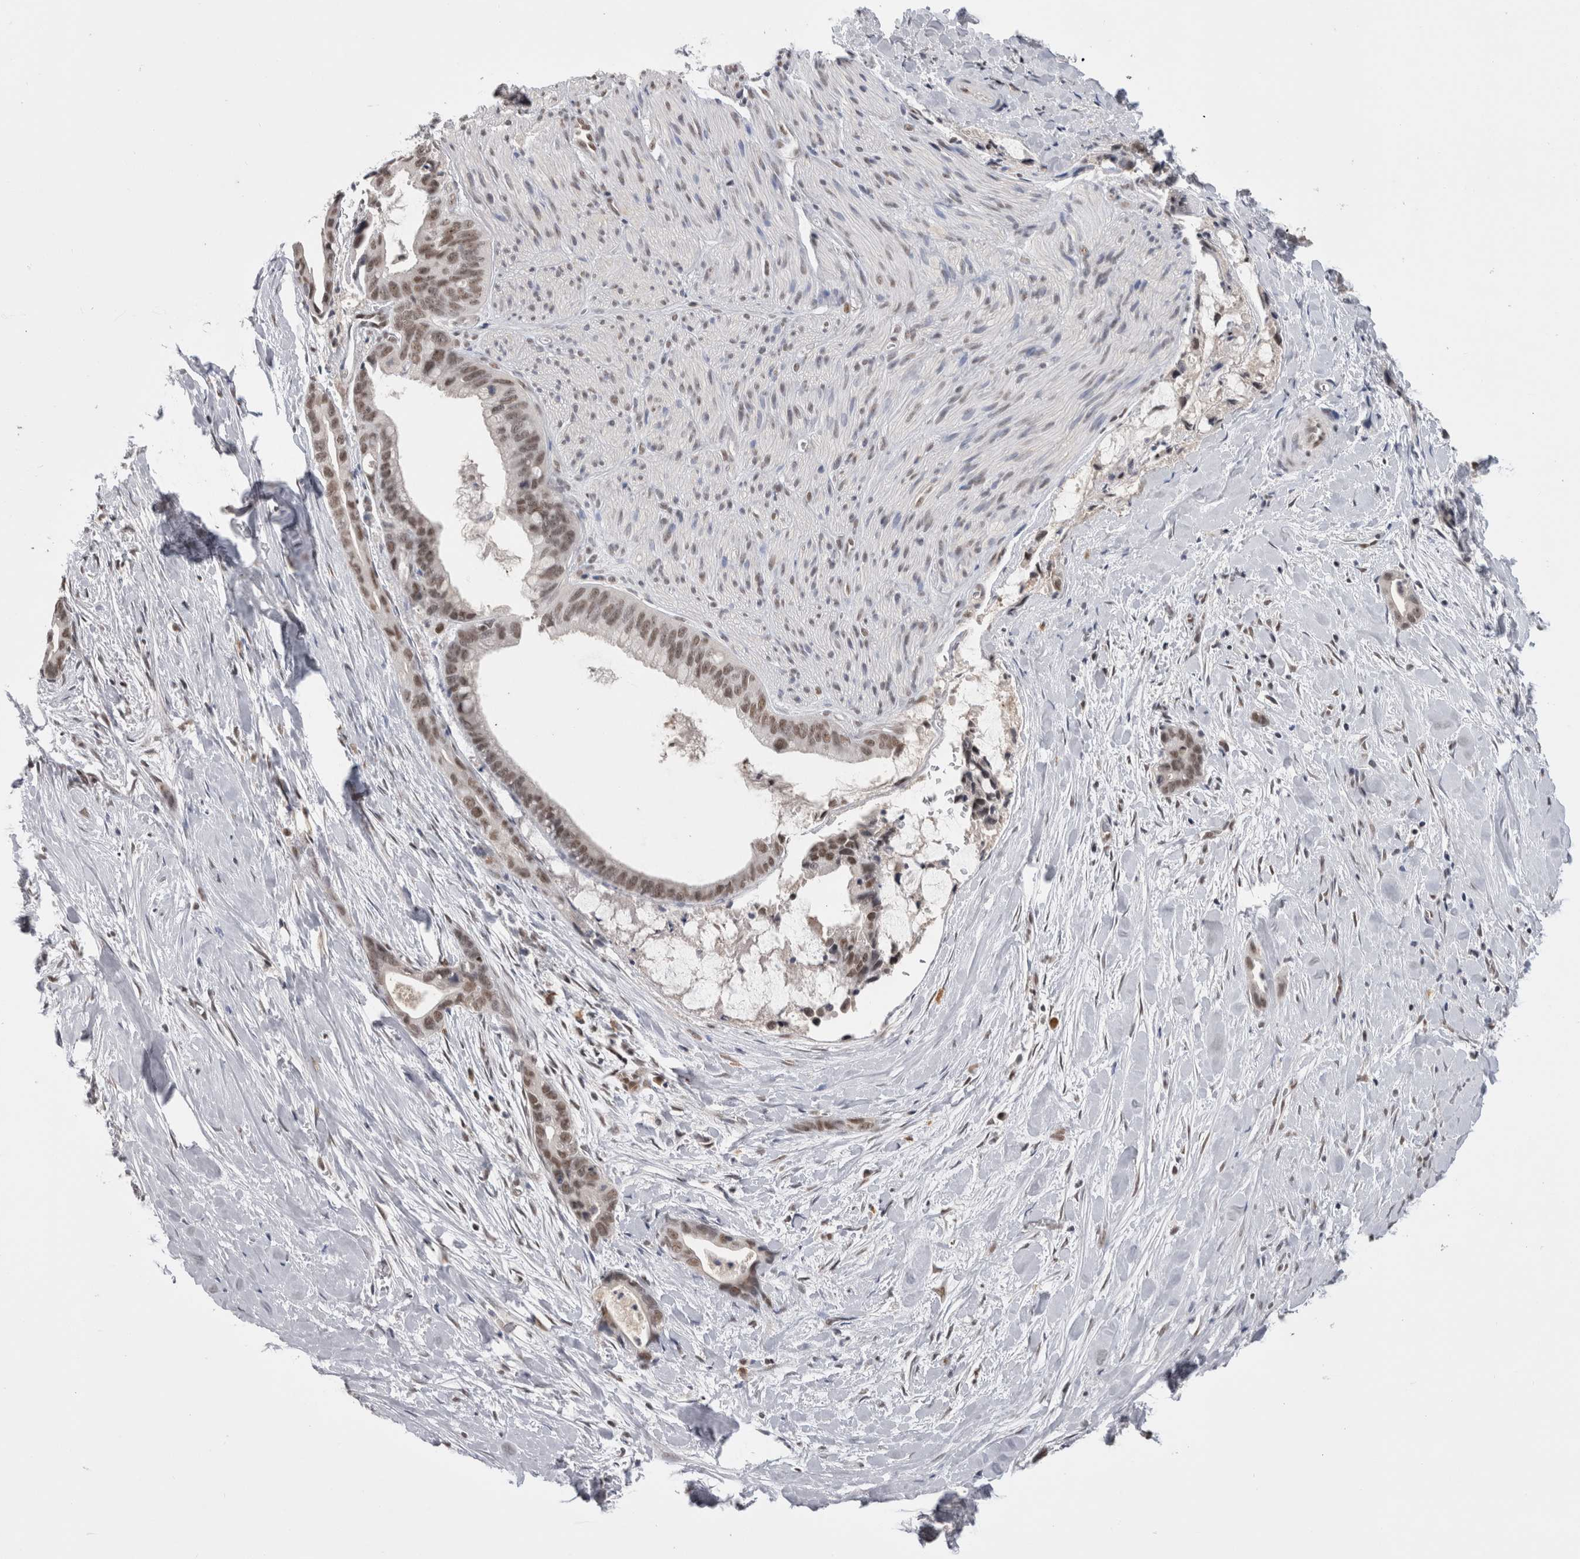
{"staining": {"intensity": "moderate", "quantity": ">75%", "location": "nuclear"}, "tissue": "liver cancer", "cell_type": "Tumor cells", "image_type": "cancer", "snomed": [{"axis": "morphology", "description": "Cholangiocarcinoma"}, {"axis": "topography", "description": "Liver"}], "caption": "A brown stain highlights moderate nuclear staining of a protein in liver cholangiocarcinoma tumor cells.", "gene": "DAXX", "patient": {"sex": "female", "age": 55}}